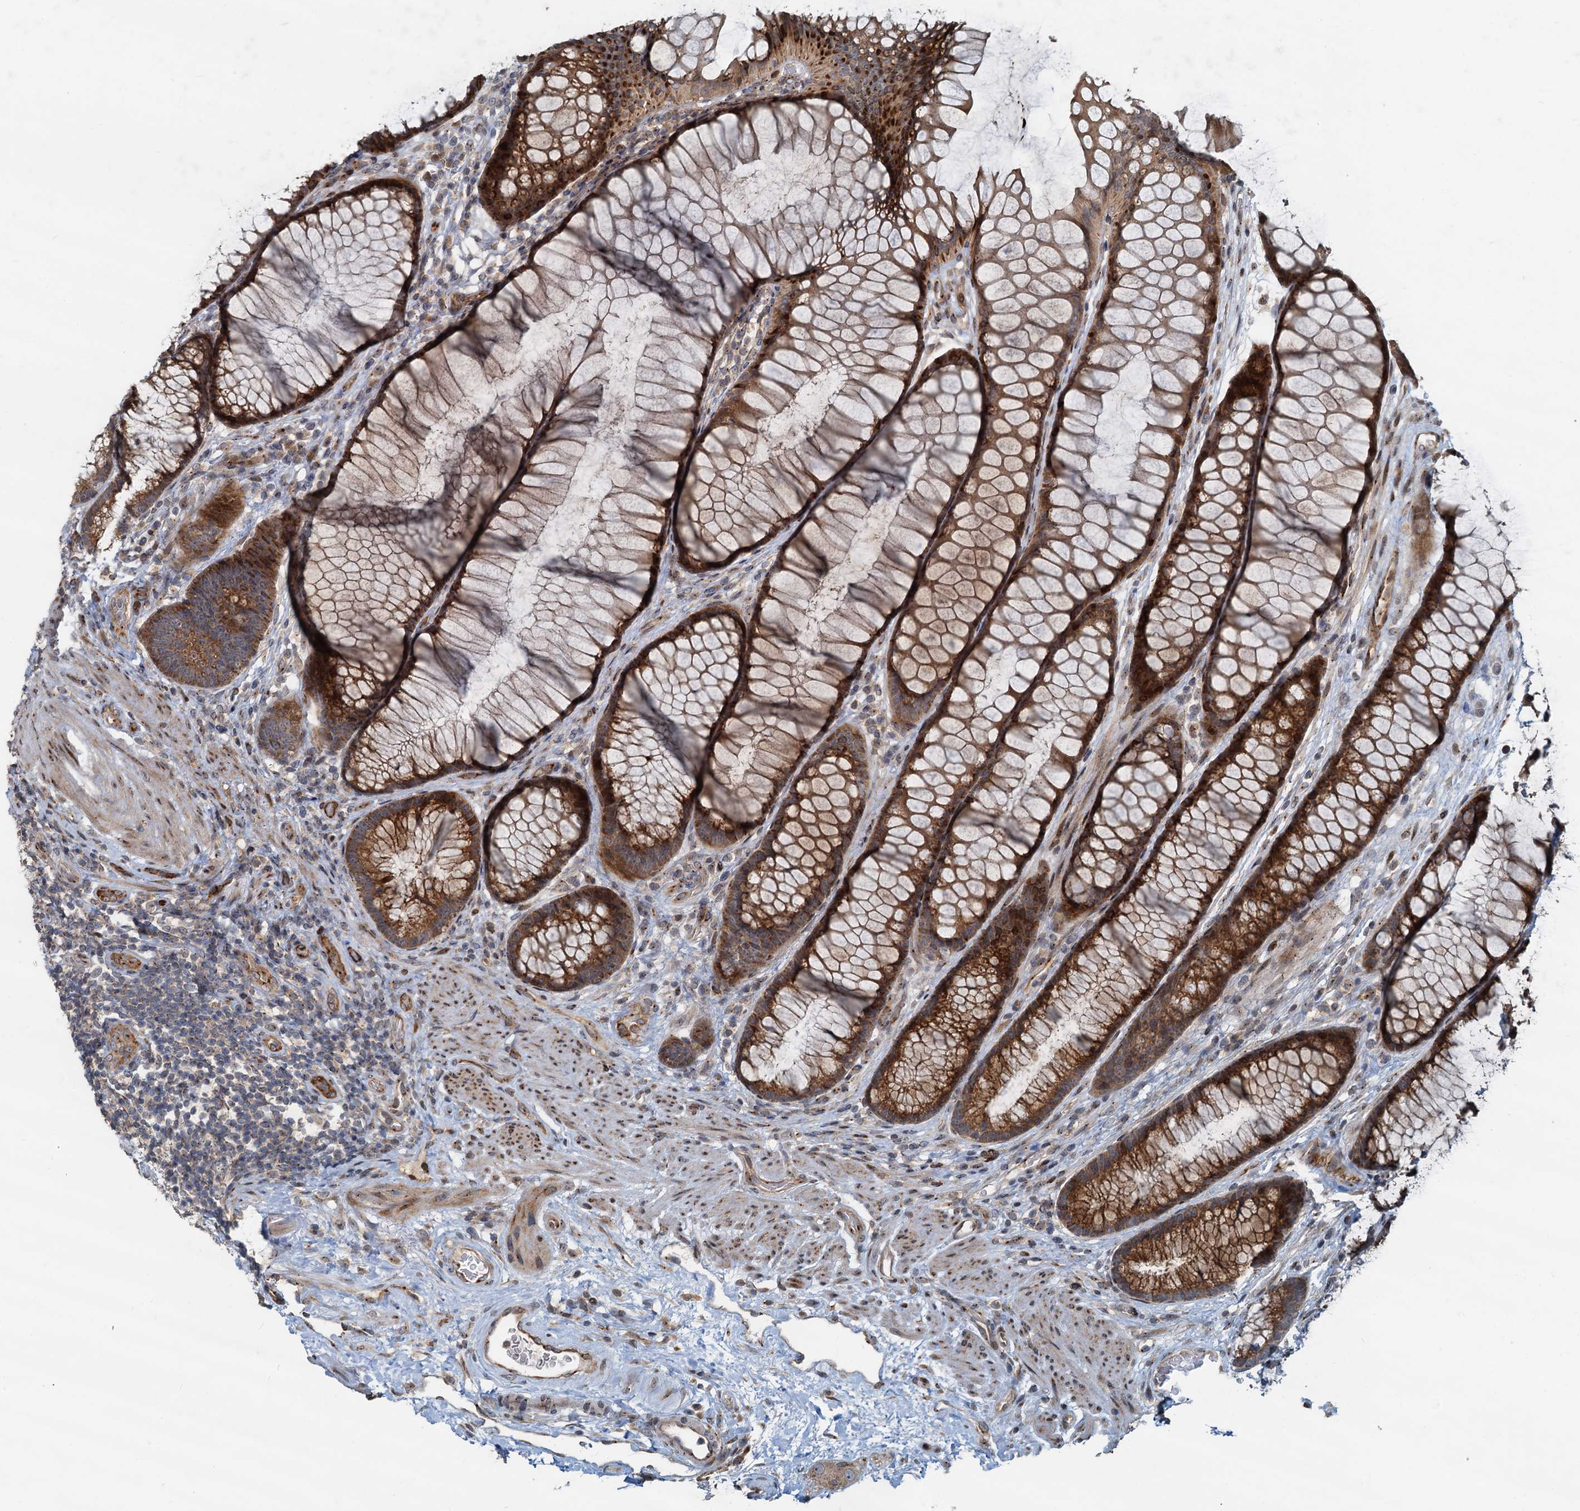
{"staining": {"intensity": "moderate", "quantity": ">75%", "location": "cytoplasmic/membranous"}, "tissue": "colon", "cell_type": "Endothelial cells", "image_type": "normal", "snomed": [{"axis": "morphology", "description": "Normal tissue, NOS"}, {"axis": "topography", "description": "Colon"}], "caption": "The photomicrograph shows a brown stain indicating the presence of a protein in the cytoplasmic/membranous of endothelial cells in colon. The protein of interest is stained brown, and the nuclei are stained in blue (DAB (3,3'-diaminobenzidine) IHC with brightfield microscopy, high magnification).", "gene": "CEP68", "patient": {"sex": "female", "age": 82}}